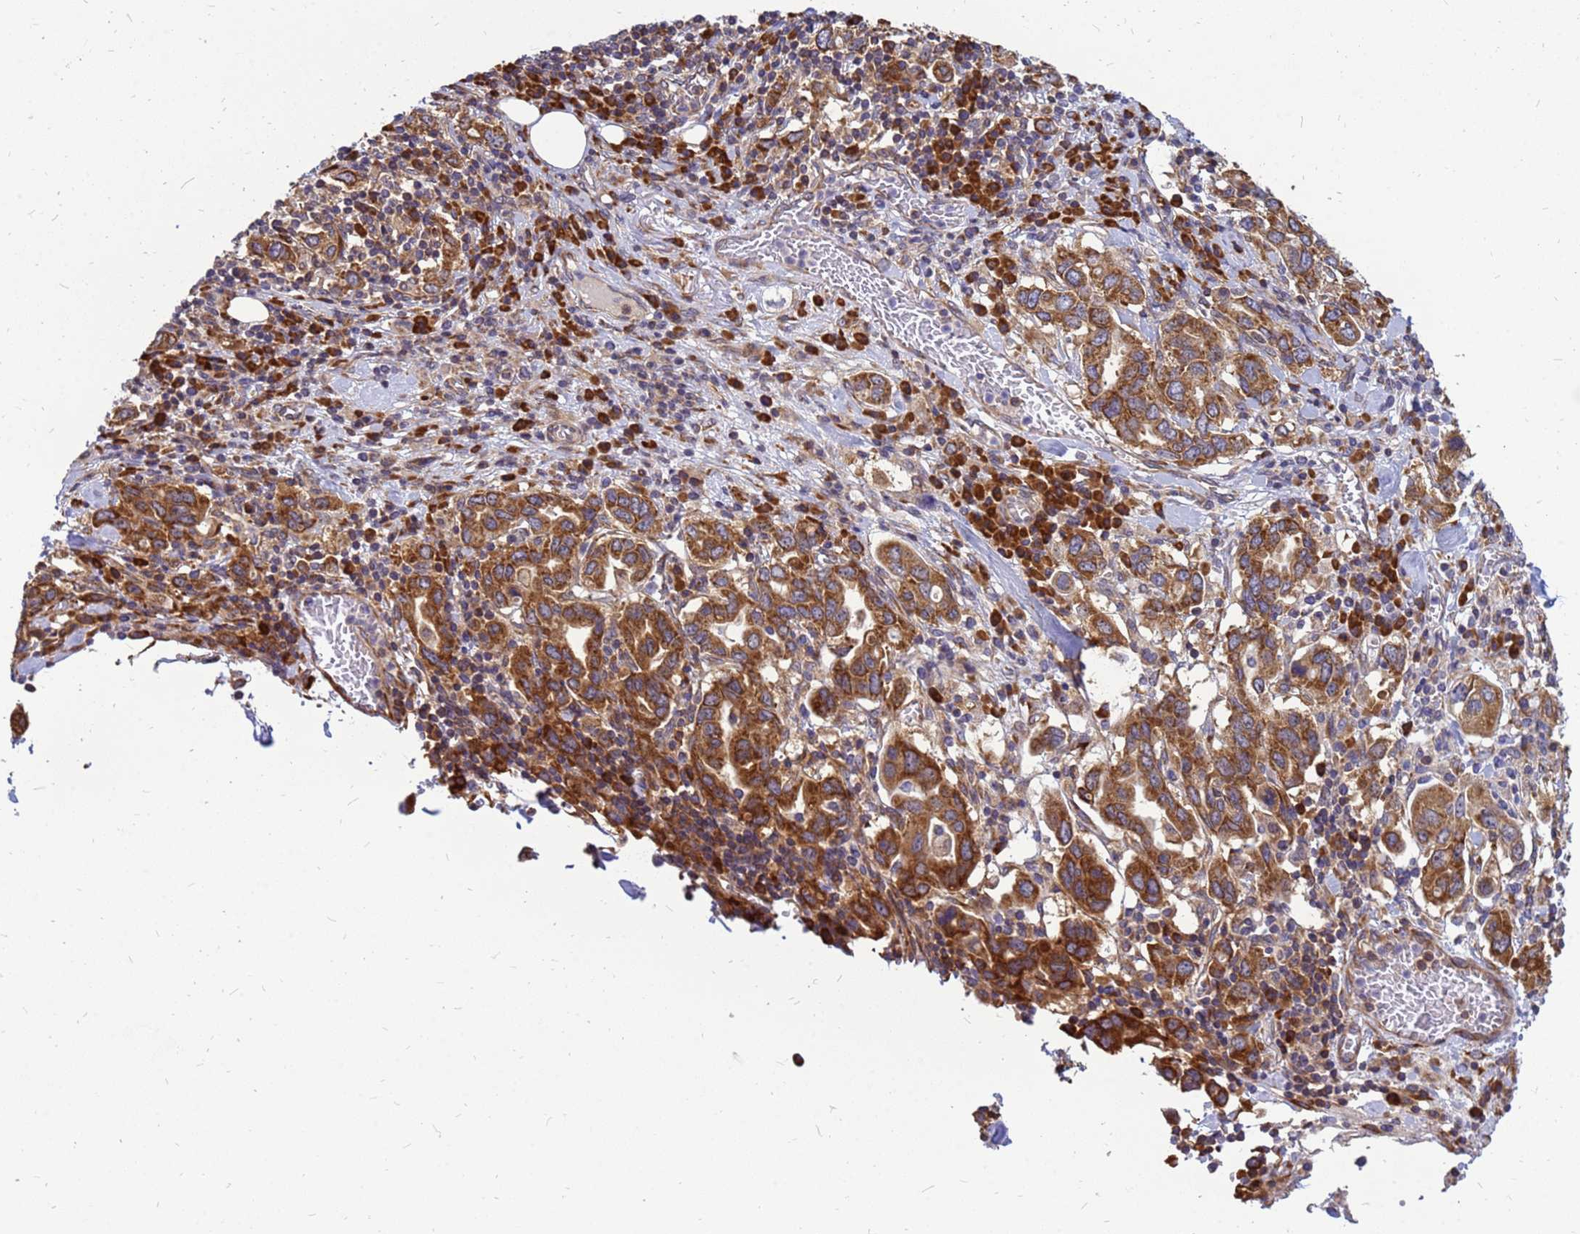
{"staining": {"intensity": "strong", "quantity": ">75%", "location": "cytoplasmic/membranous"}, "tissue": "stomach cancer", "cell_type": "Tumor cells", "image_type": "cancer", "snomed": [{"axis": "morphology", "description": "Adenocarcinoma, NOS"}, {"axis": "topography", "description": "Stomach, upper"}, {"axis": "topography", "description": "Stomach"}], "caption": "The image demonstrates a brown stain indicating the presence of a protein in the cytoplasmic/membranous of tumor cells in stomach adenocarcinoma.", "gene": "RPL8", "patient": {"sex": "male", "age": 62}}